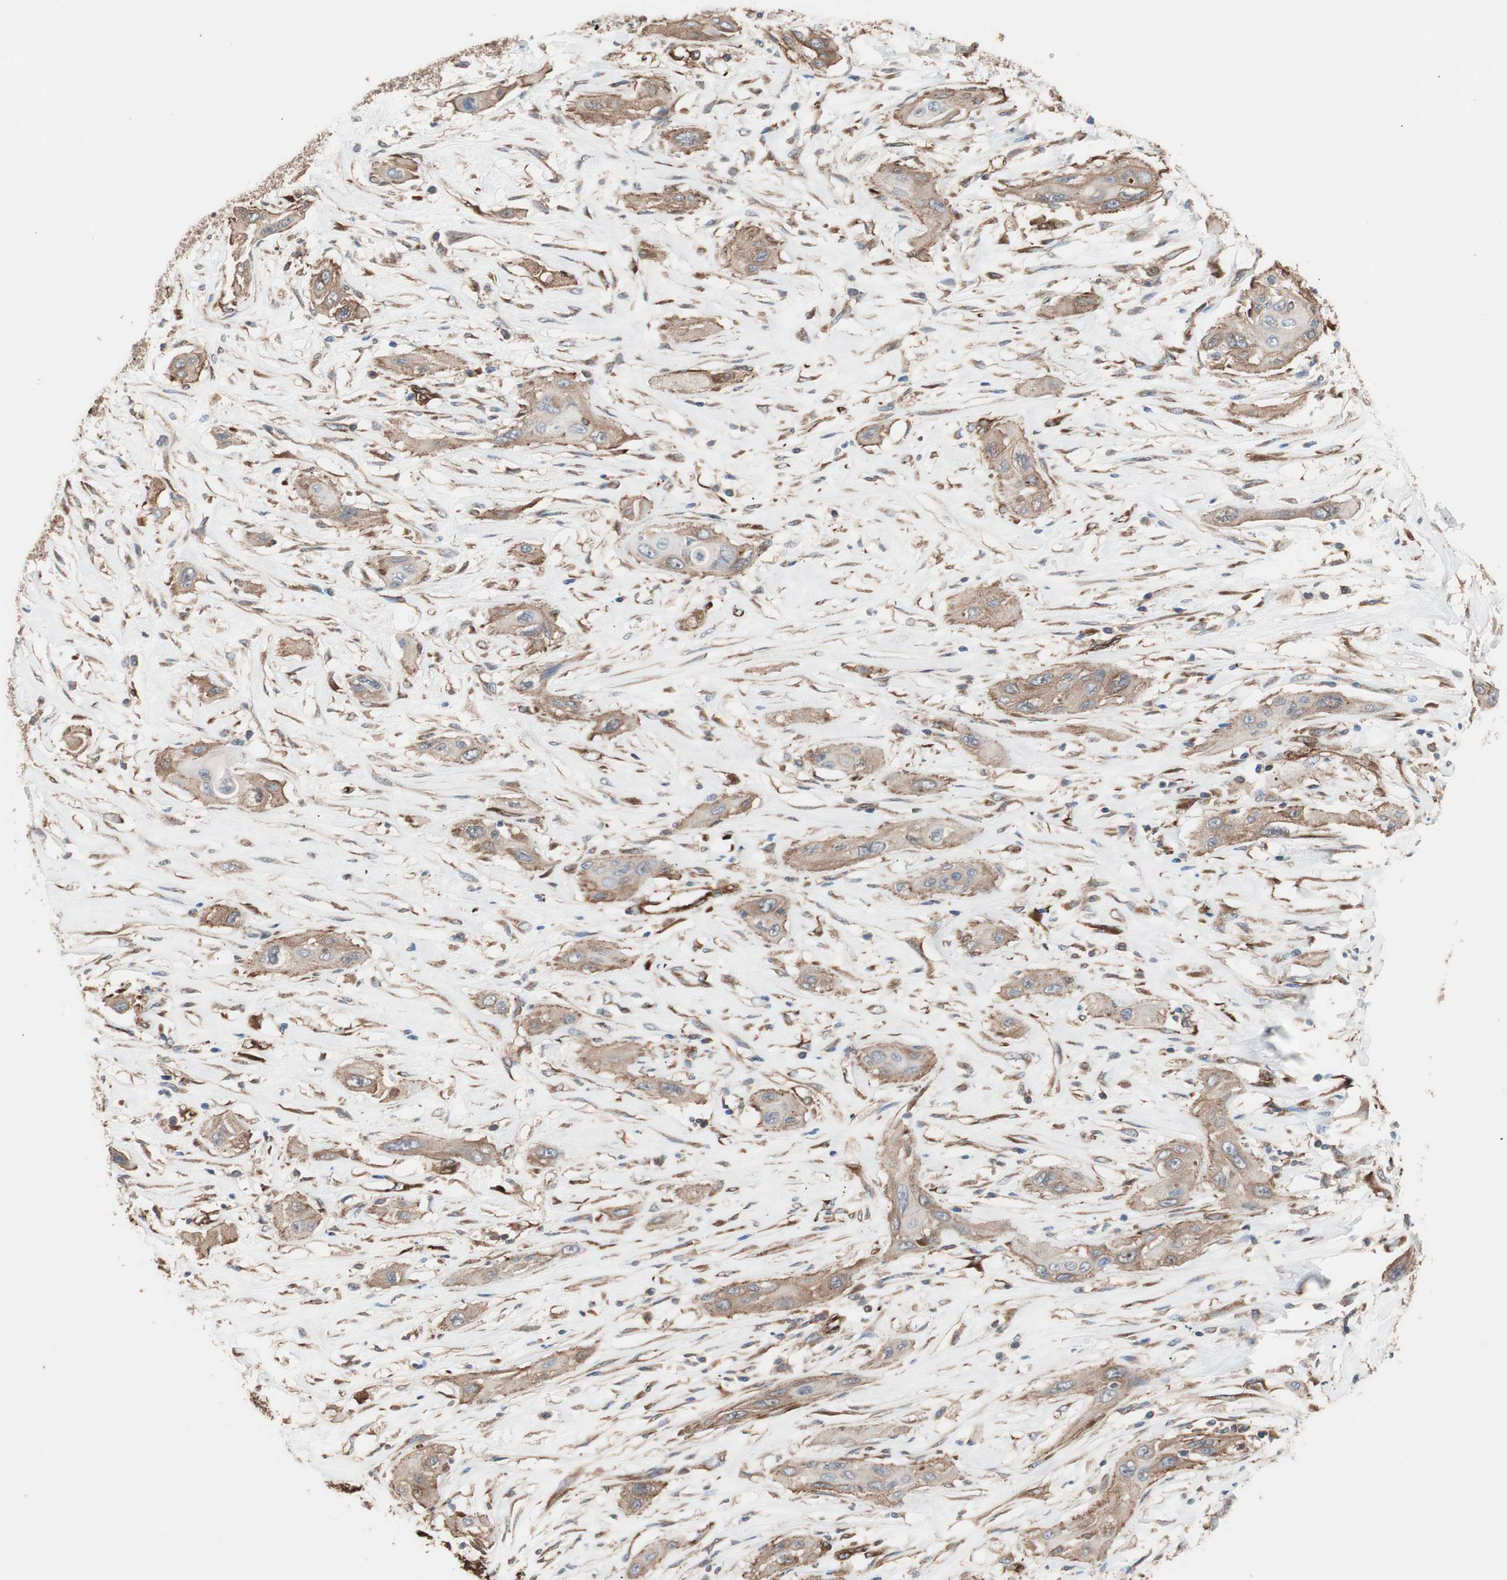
{"staining": {"intensity": "moderate", "quantity": ">75%", "location": "cytoplasmic/membranous"}, "tissue": "lung cancer", "cell_type": "Tumor cells", "image_type": "cancer", "snomed": [{"axis": "morphology", "description": "Squamous cell carcinoma, NOS"}, {"axis": "topography", "description": "Lung"}], "caption": "Lung cancer stained with a protein marker demonstrates moderate staining in tumor cells.", "gene": "GPSM2", "patient": {"sex": "female", "age": 47}}